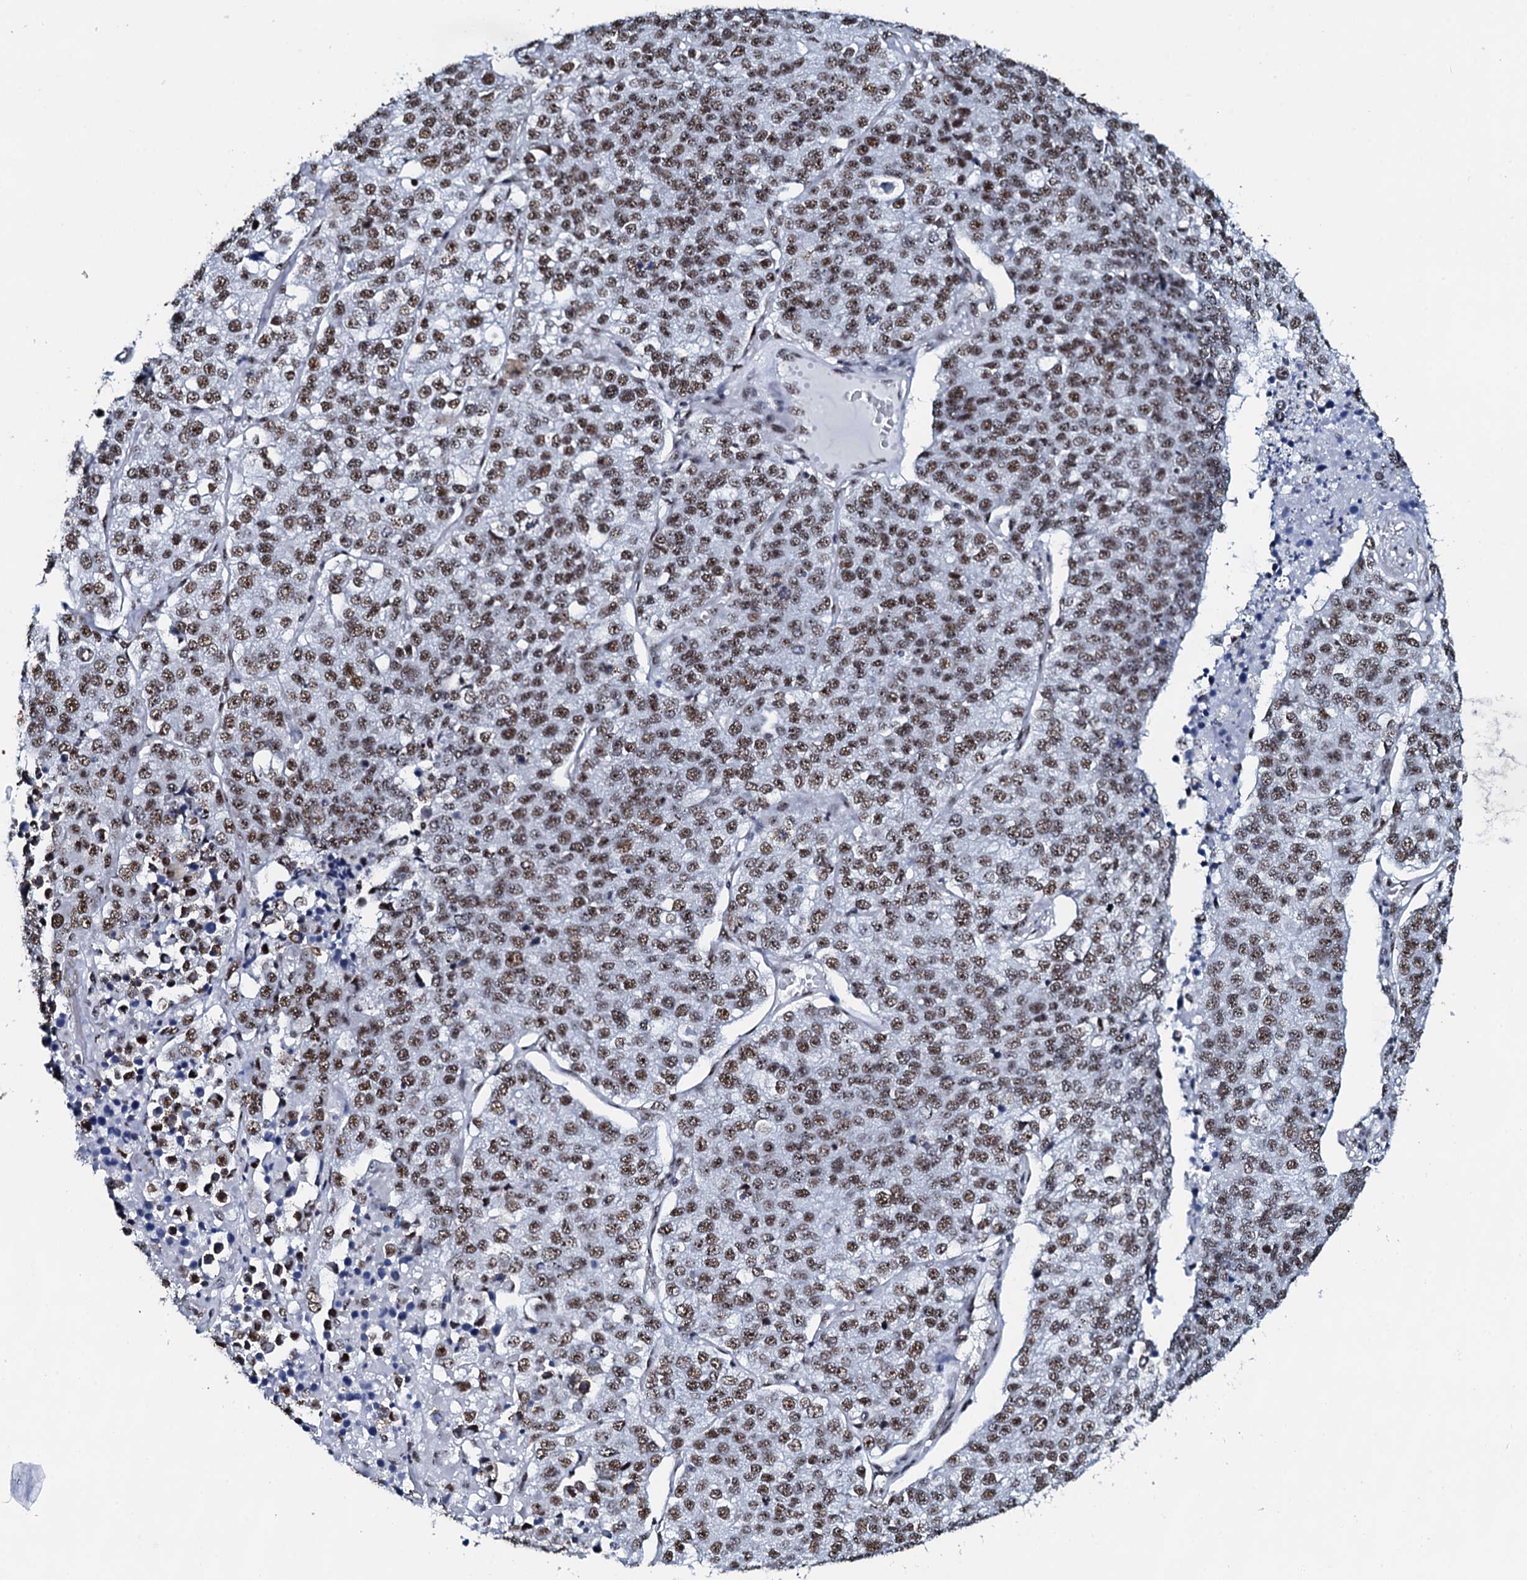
{"staining": {"intensity": "moderate", "quantity": ">75%", "location": "nuclear"}, "tissue": "lung cancer", "cell_type": "Tumor cells", "image_type": "cancer", "snomed": [{"axis": "morphology", "description": "Adenocarcinoma, NOS"}, {"axis": "topography", "description": "Lung"}], "caption": "The photomicrograph shows immunohistochemical staining of adenocarcinoma (lung). There is moderate nuclear staining is present in about >75% of tumor cells.", "gene": "NKAPD1", "patient": {"sex": "male", "age": 49}}